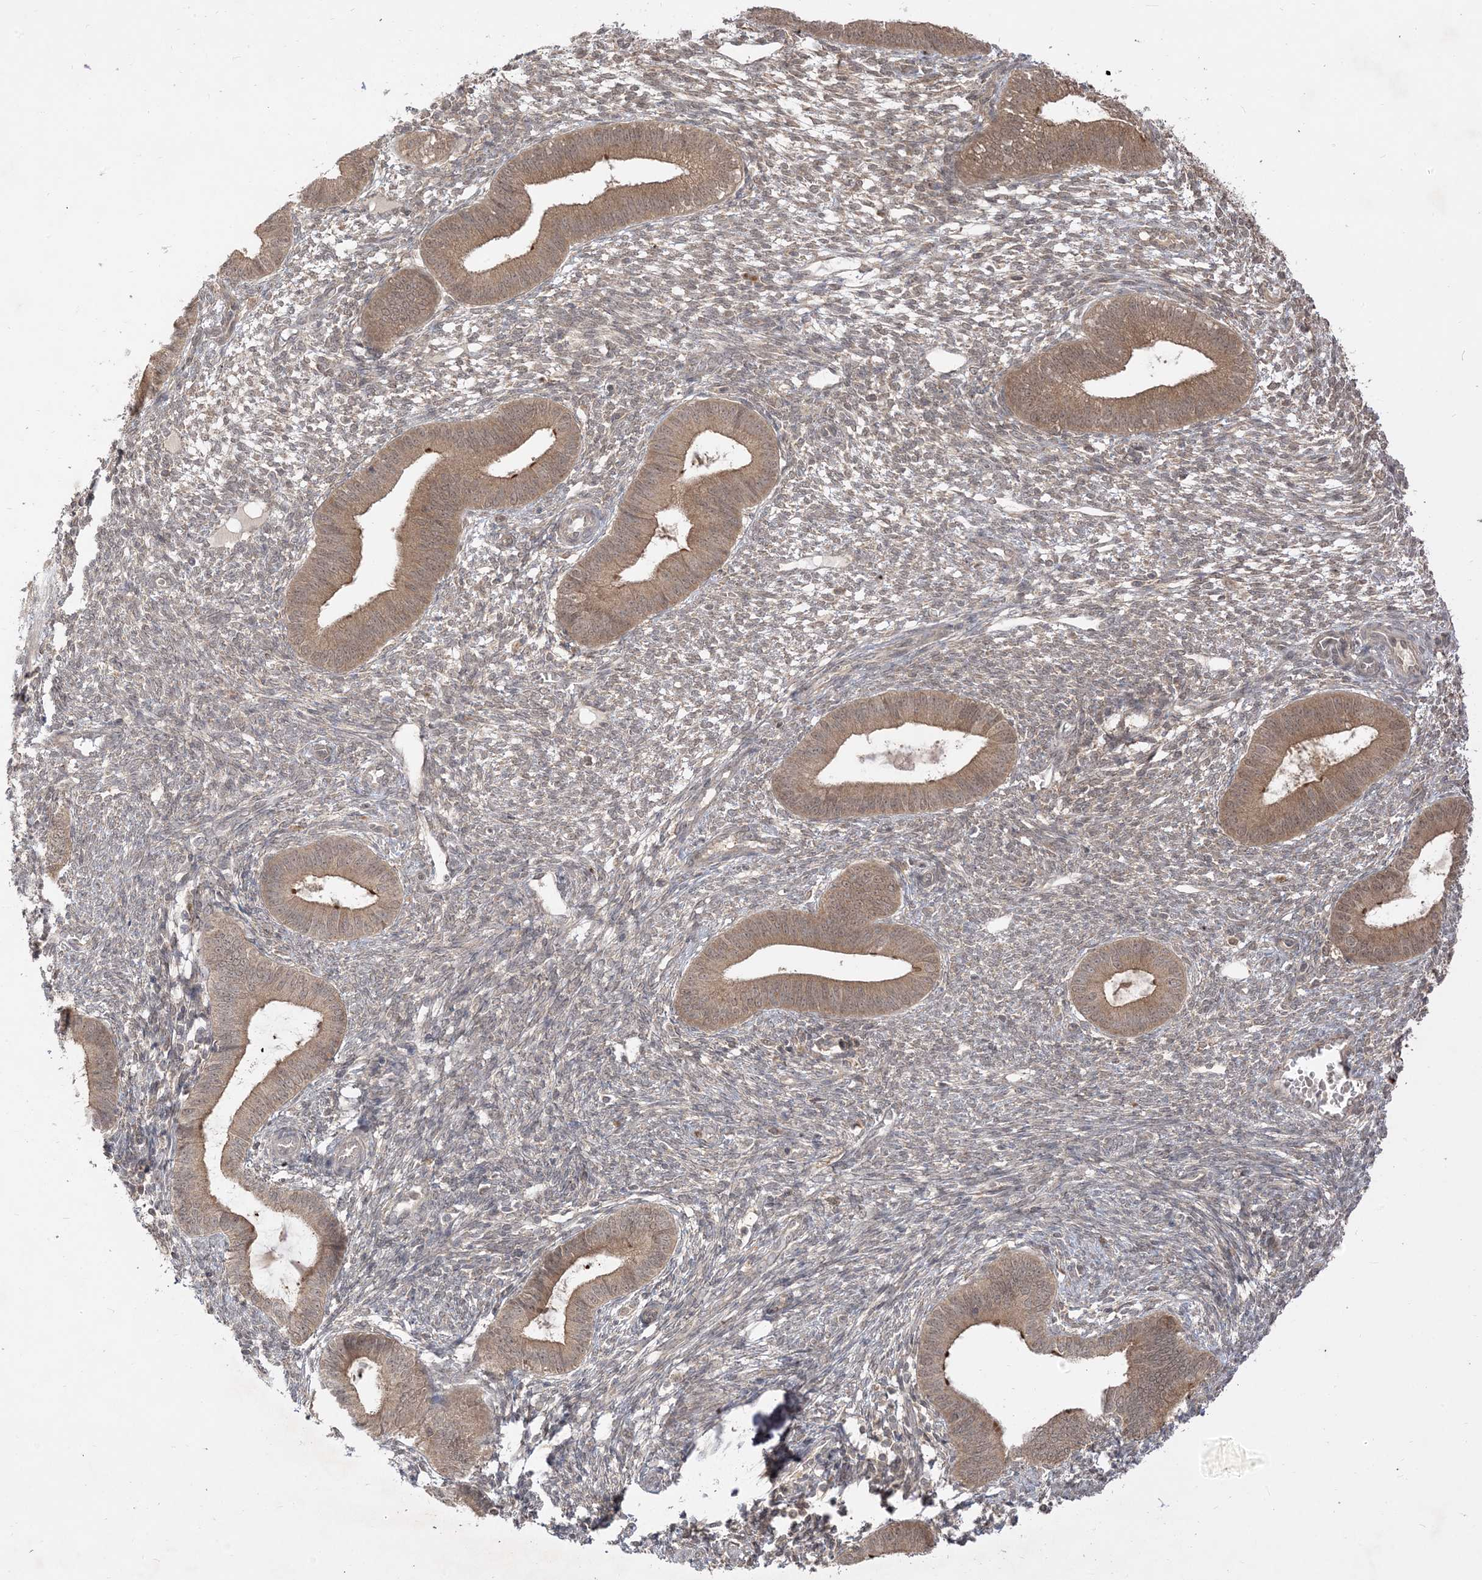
{"staining": {"intensity": "weak", "quantity": "<25%", "location": "nuclear"}, "tissue": "endometrium", "cell_type": "Cells in endometrial stroma", "image_type": "normal", "snomed": [{"axis": "morphology", "description": "Normal tissue, NOS"}, {"axis": "topography", "description": "Endometrium"}], "caption": "This is a histopathology image of IHC staining of unremarkable endometrium, which shows no expression in cells in endometrial stroma. (Brightfield microscopy of DAB immunohistochemistry at high magnification).", "gene": "TBCC", "patient": {"sex": "female", "age": 46}}